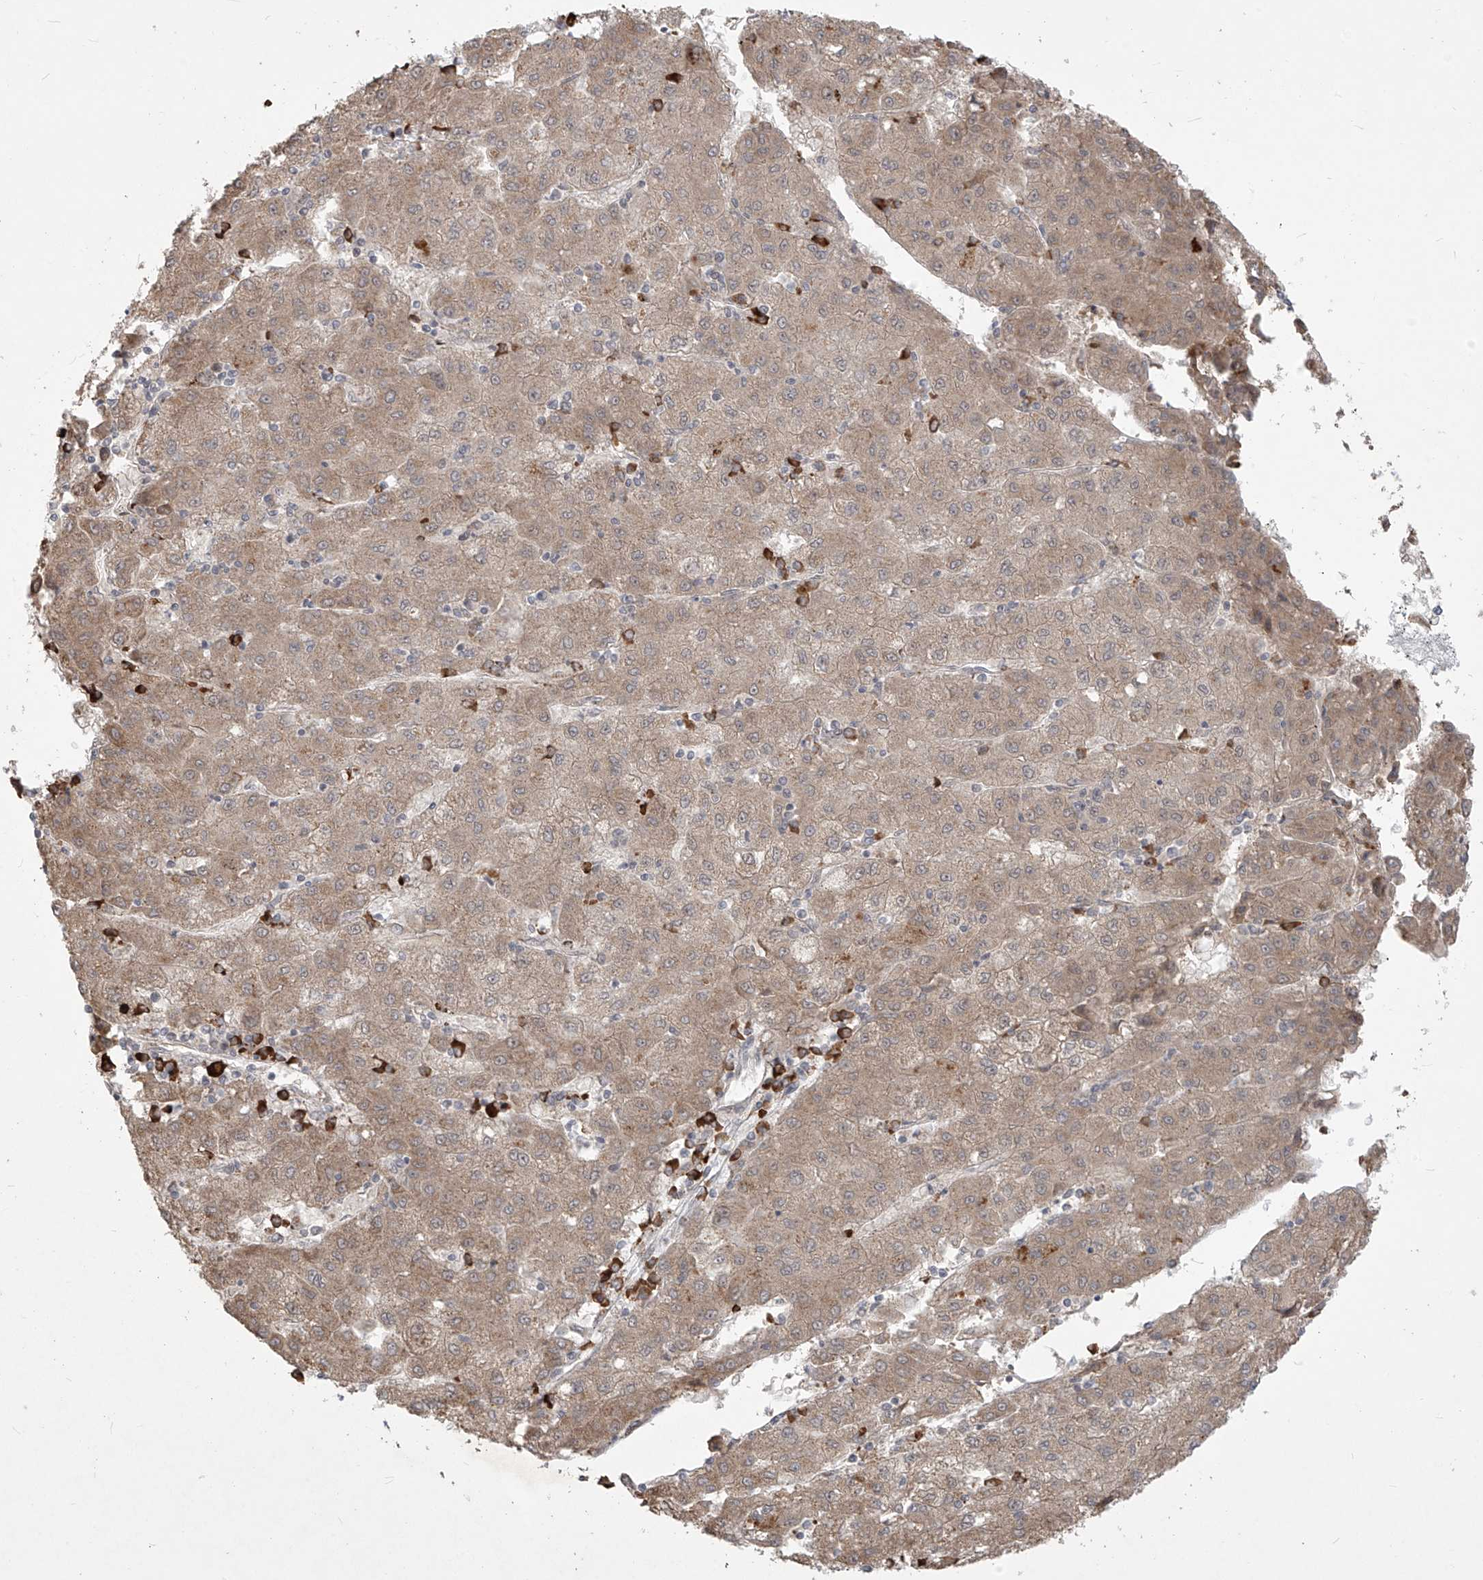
{"staining": {"intensity": "weak", "quantity": ">75%", "location": "cytoplasmic/membranous"}, "tissue": "liver cancer", "cell_type": "Tumor cells", "image_type": "cancer", "snomed": [{"axis": "morphology", "description": "Carcinoma, Hepatocellular, NOS"}, {"axis": "topography", "description": "Liver"}], "caption": "About >75% of tumor cells in human liver cancer (hepatocellular carcinoma) demonstrate weak cytoplasmic/membranous protein expression as visualized by brown immunohistochemical staining.", "gene": "PLEKHM3", "patient": {"sex": "male", "age": 72}}